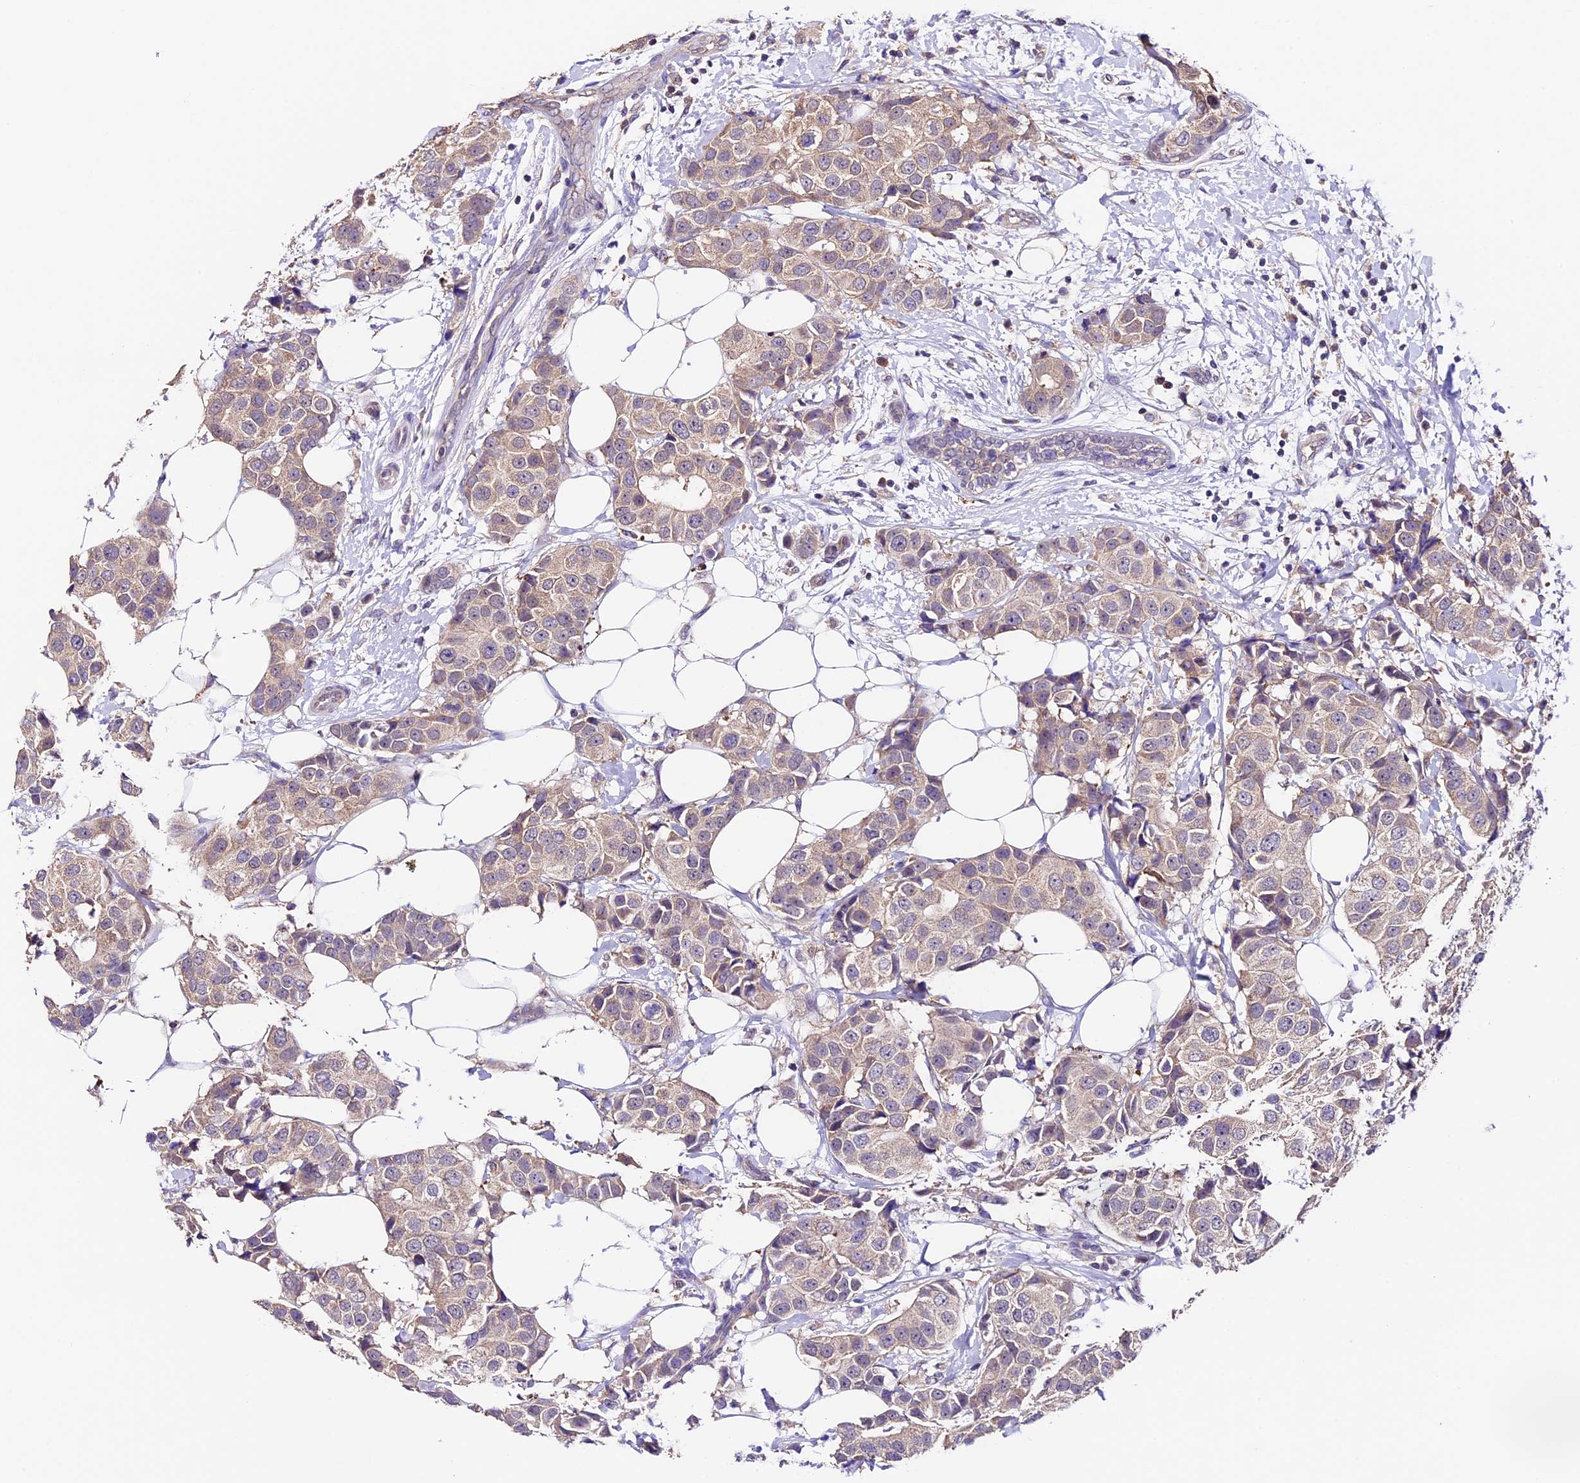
{"staining": {"intensity": "weak", "quantity": "25%-75%", "location": "cytoplasmic/membranous"}, "tissue": "breast cancer", "cell_type": "Tumor cells", "image_type": "cancer", "snomed": [{"axis": "morphology", "description": "Normal tissue, NOS"}, {"axis": "morphology", "description": "Duct carcinoma"}, {"axis": "topography", "description": "Breast"}], "caption": "Protein staining displays weak cytoplasmic/membranous expression in about 25%-75% of tumor cells in breast infiltrating ductal carcinoma.", "gene": "SBNO2", "patient": {"sex": "female", "age": 39}}